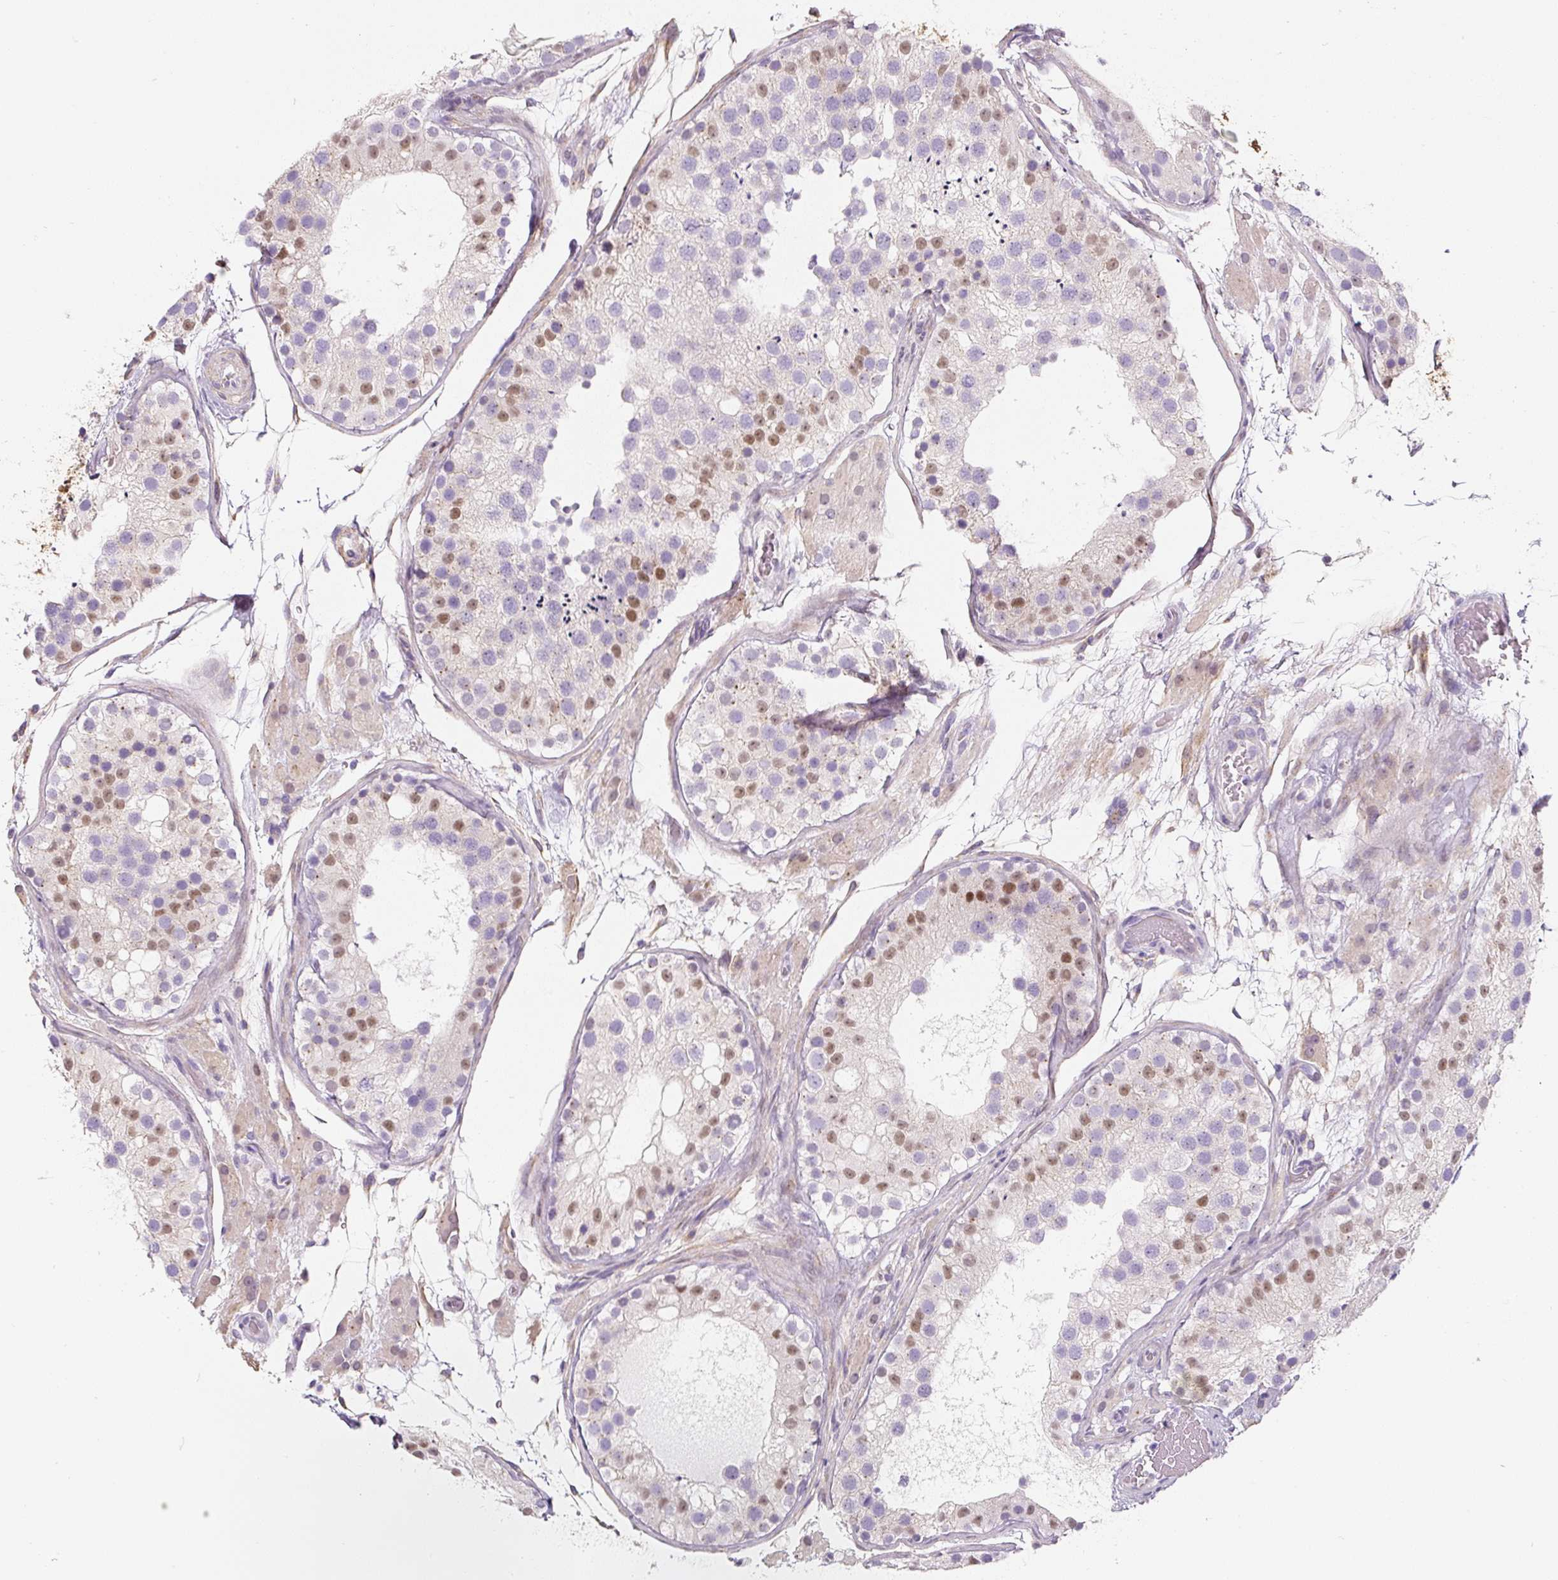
{"staining": {"intensity": "moderate", "quantity": "25%-75%", "location": "nuclear"}, "tissue": "testis", "cell_type": "Cells in seminiferous ducts", "image_type": "normal", "snomed": [{"axis": "morphology", "description": "Normal tissue, NOS"}, {"axis": "topography", "description": "Testis"}], "caption": "DAB immunohistochemical staining of unremarkable human testis shows moderate nuclear protein staining in about 25%-75% of cells in seminiferous ducts. The staining was performed using DAB (3,3'-diaminobenzidine) to visualize the protein expression in brown, while the nuclei were stained in blue with hematoxylin (Magnification: 20x).", "gene": "PWWP3B", "patient": {"sex": "male", "age": 26}}